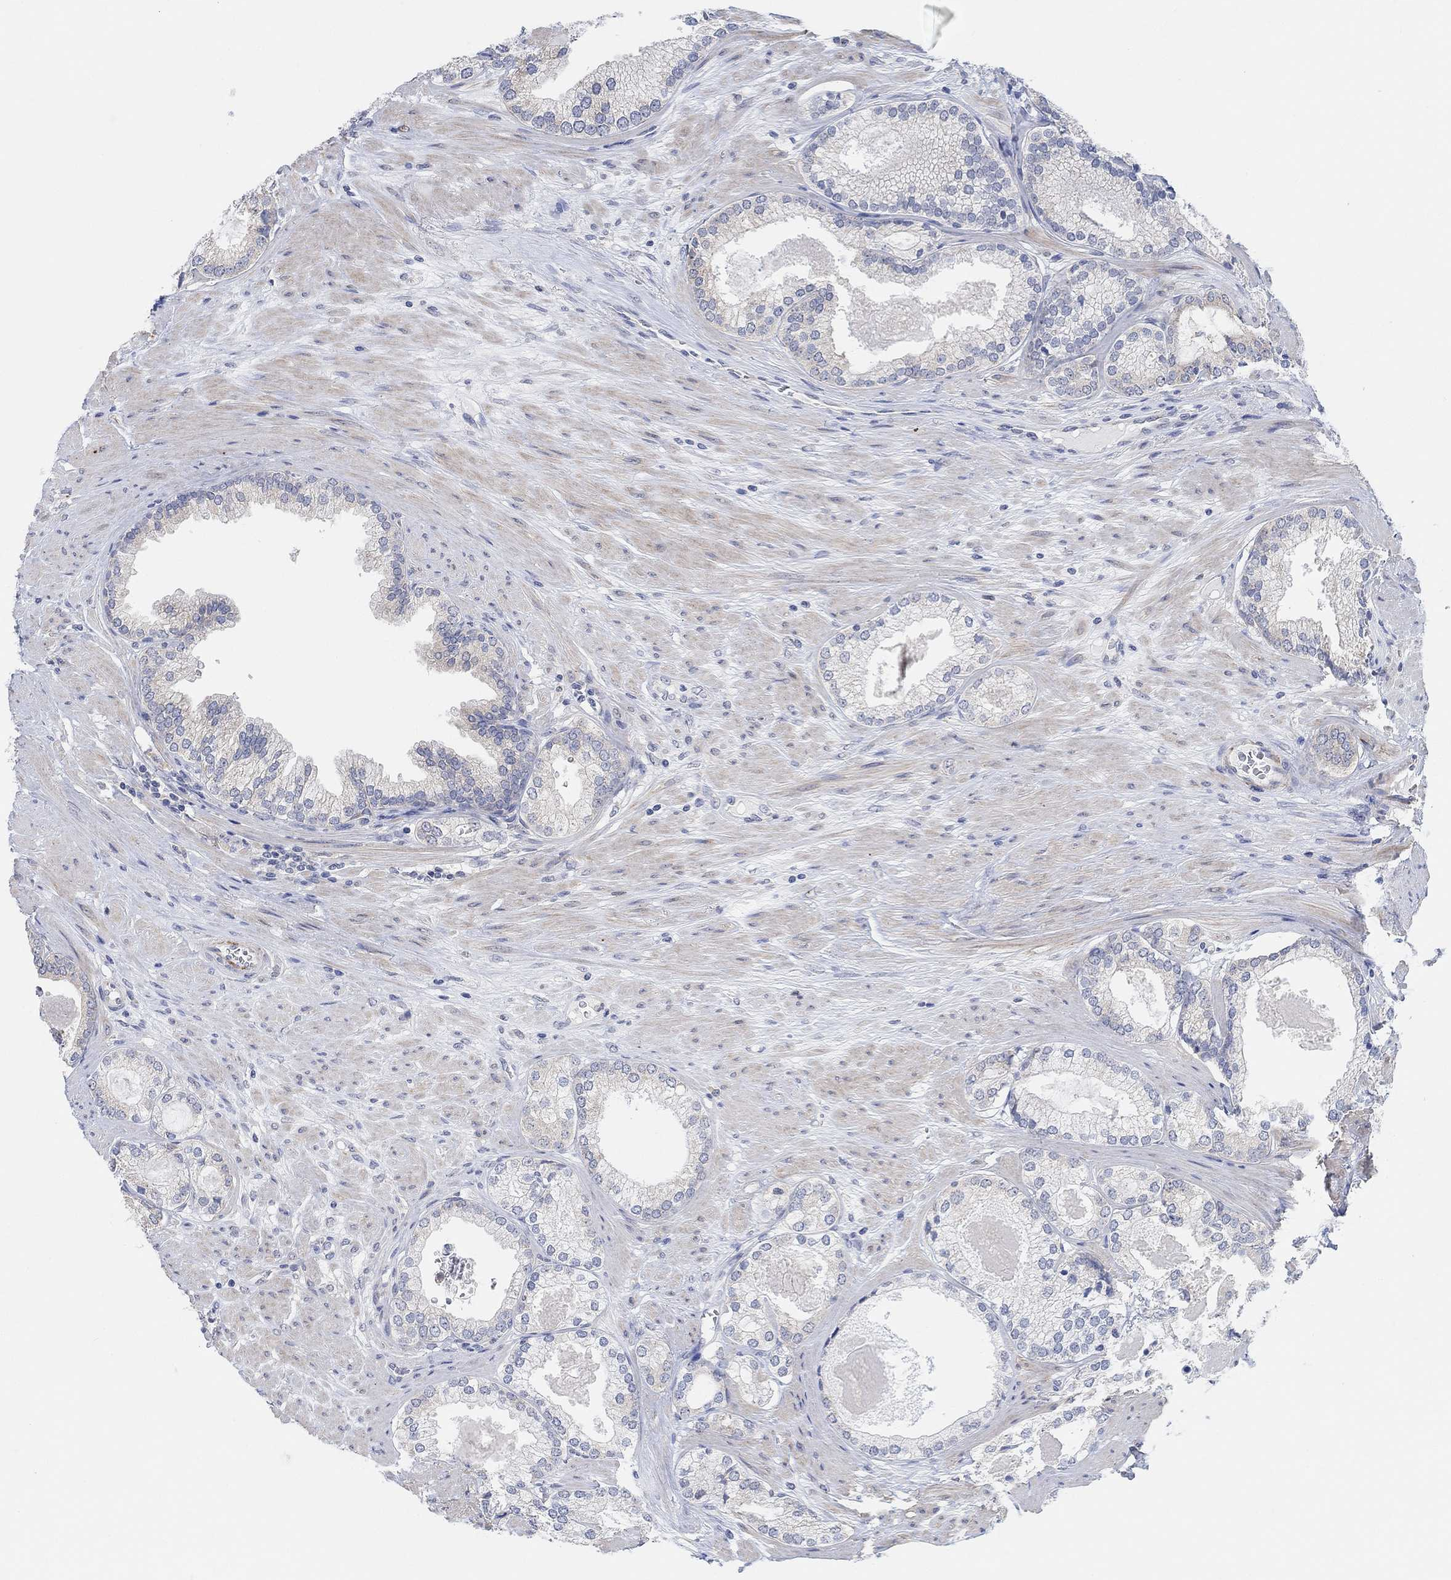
{"staining": {"intensity": "negative", "quantity": "none", "location": "none"}, "tissue": "prostate cancer", "cell_type": "Tumor cells", "image_type": "cancer", "snomed": [{"axis": "morphology", "description": "Adenocarcinoma, High grade"}, {"axis": "topography", "description": "Prostate and seminal vesicle, NOS"}], "caption": "An immunohistochemistry (IHC) micrograph of prostate high-grade adenocarcinoma is shown. There is no staining in tumor cells of prostate high-grade adenocarcinoma. (Brightfield microscopy of DAB immunohistochemistry (IHC) at high magnification).", "gene": "RIMS1", "patient": {"sex": "male", "age": 62}}